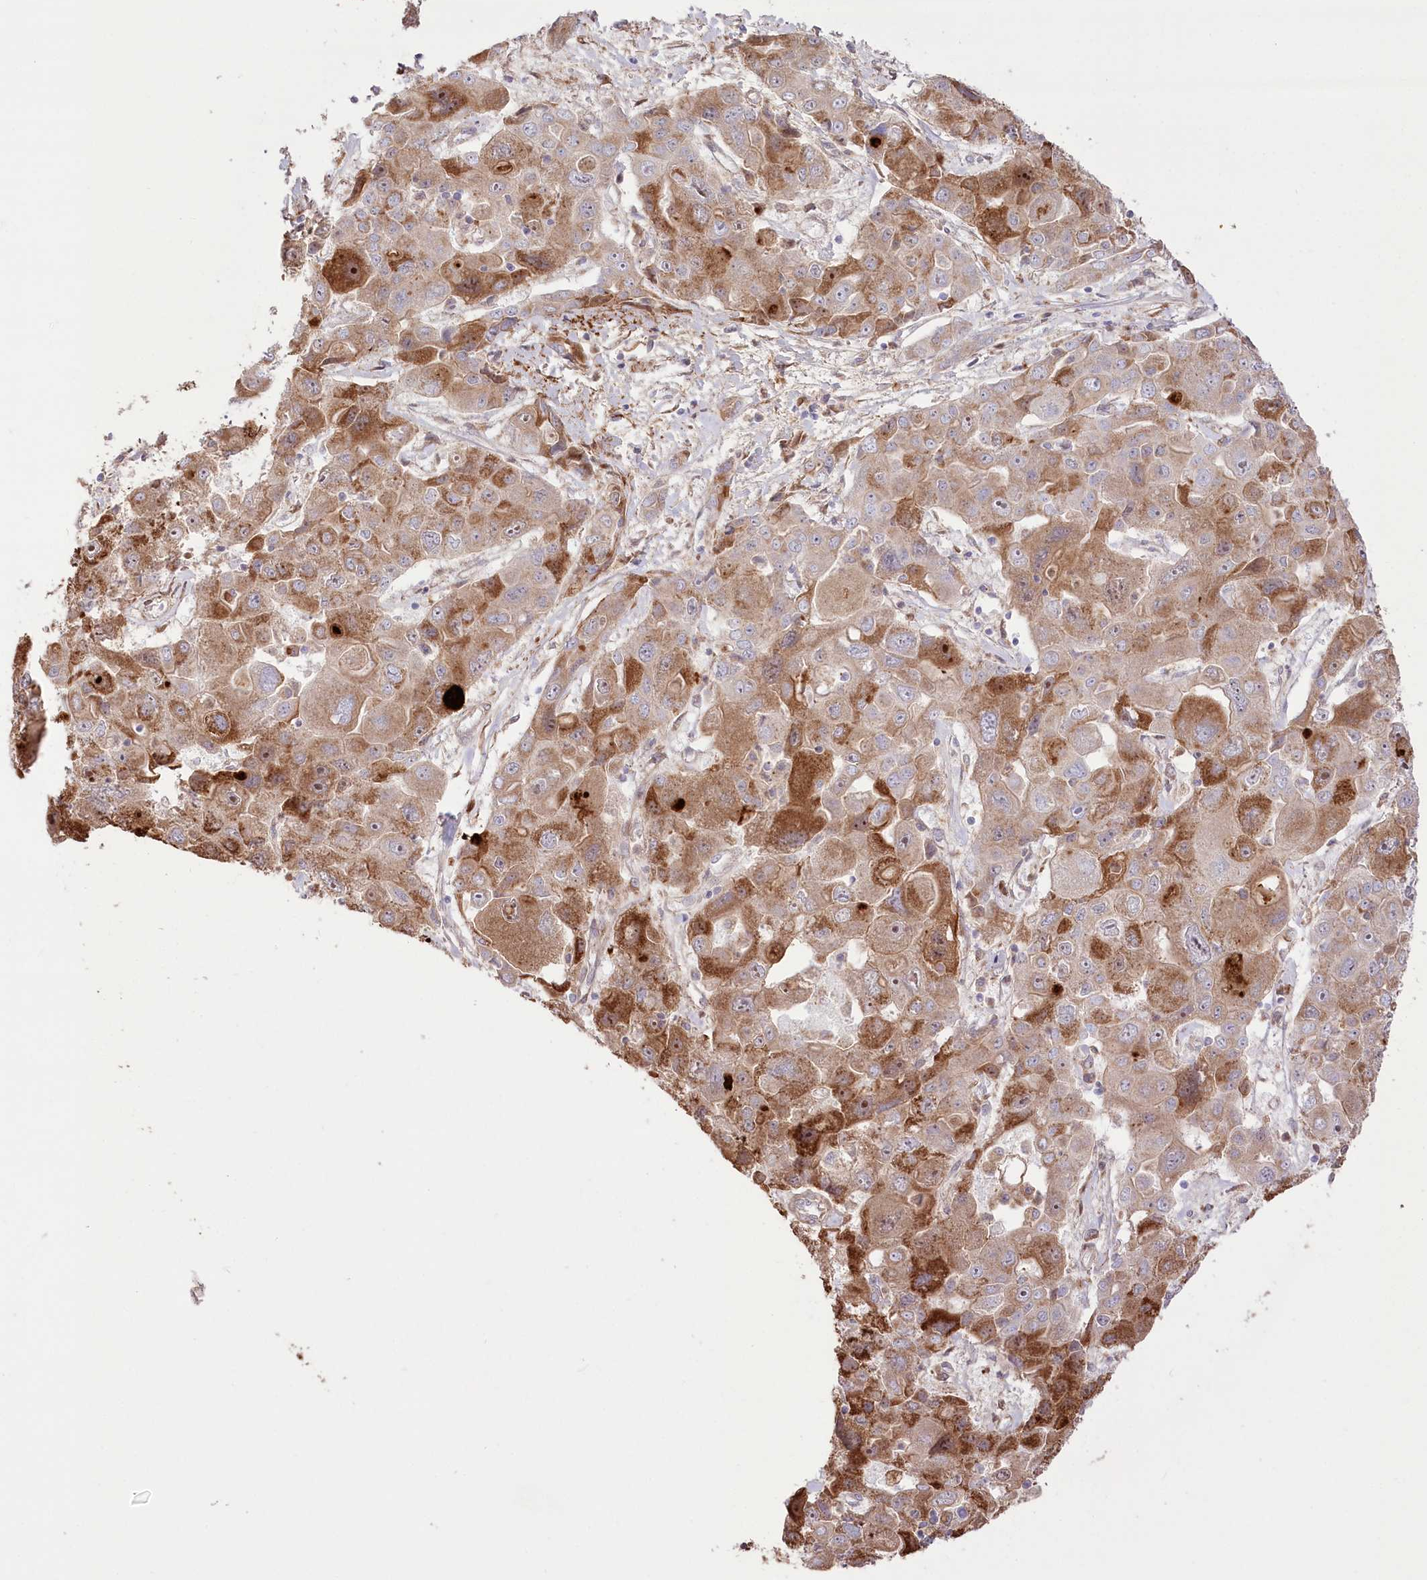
{"staining": {"intensity": "moderate", "quantity": "25%-75%", "location": "cytoplasmic/membranous,nuclear"}, "tissue": "liver cancer", "cell_type": "Tumor cells", "image_type": "cancer", "snomed": [{"axis": "morphology", "description": "Cholangiocarcinoma"}, {"axis": "topography", "description": "Liver"}], "caption": "Immunohistochemical staining of cholangiocarcinoma (liver) shows medium levels of moderate cytoplasmic/membranous and nuclear expression in approximately 25%-75% of tumor cells.", "gene": "RNF24", "patient": {"sex": "male", "age": 67}}